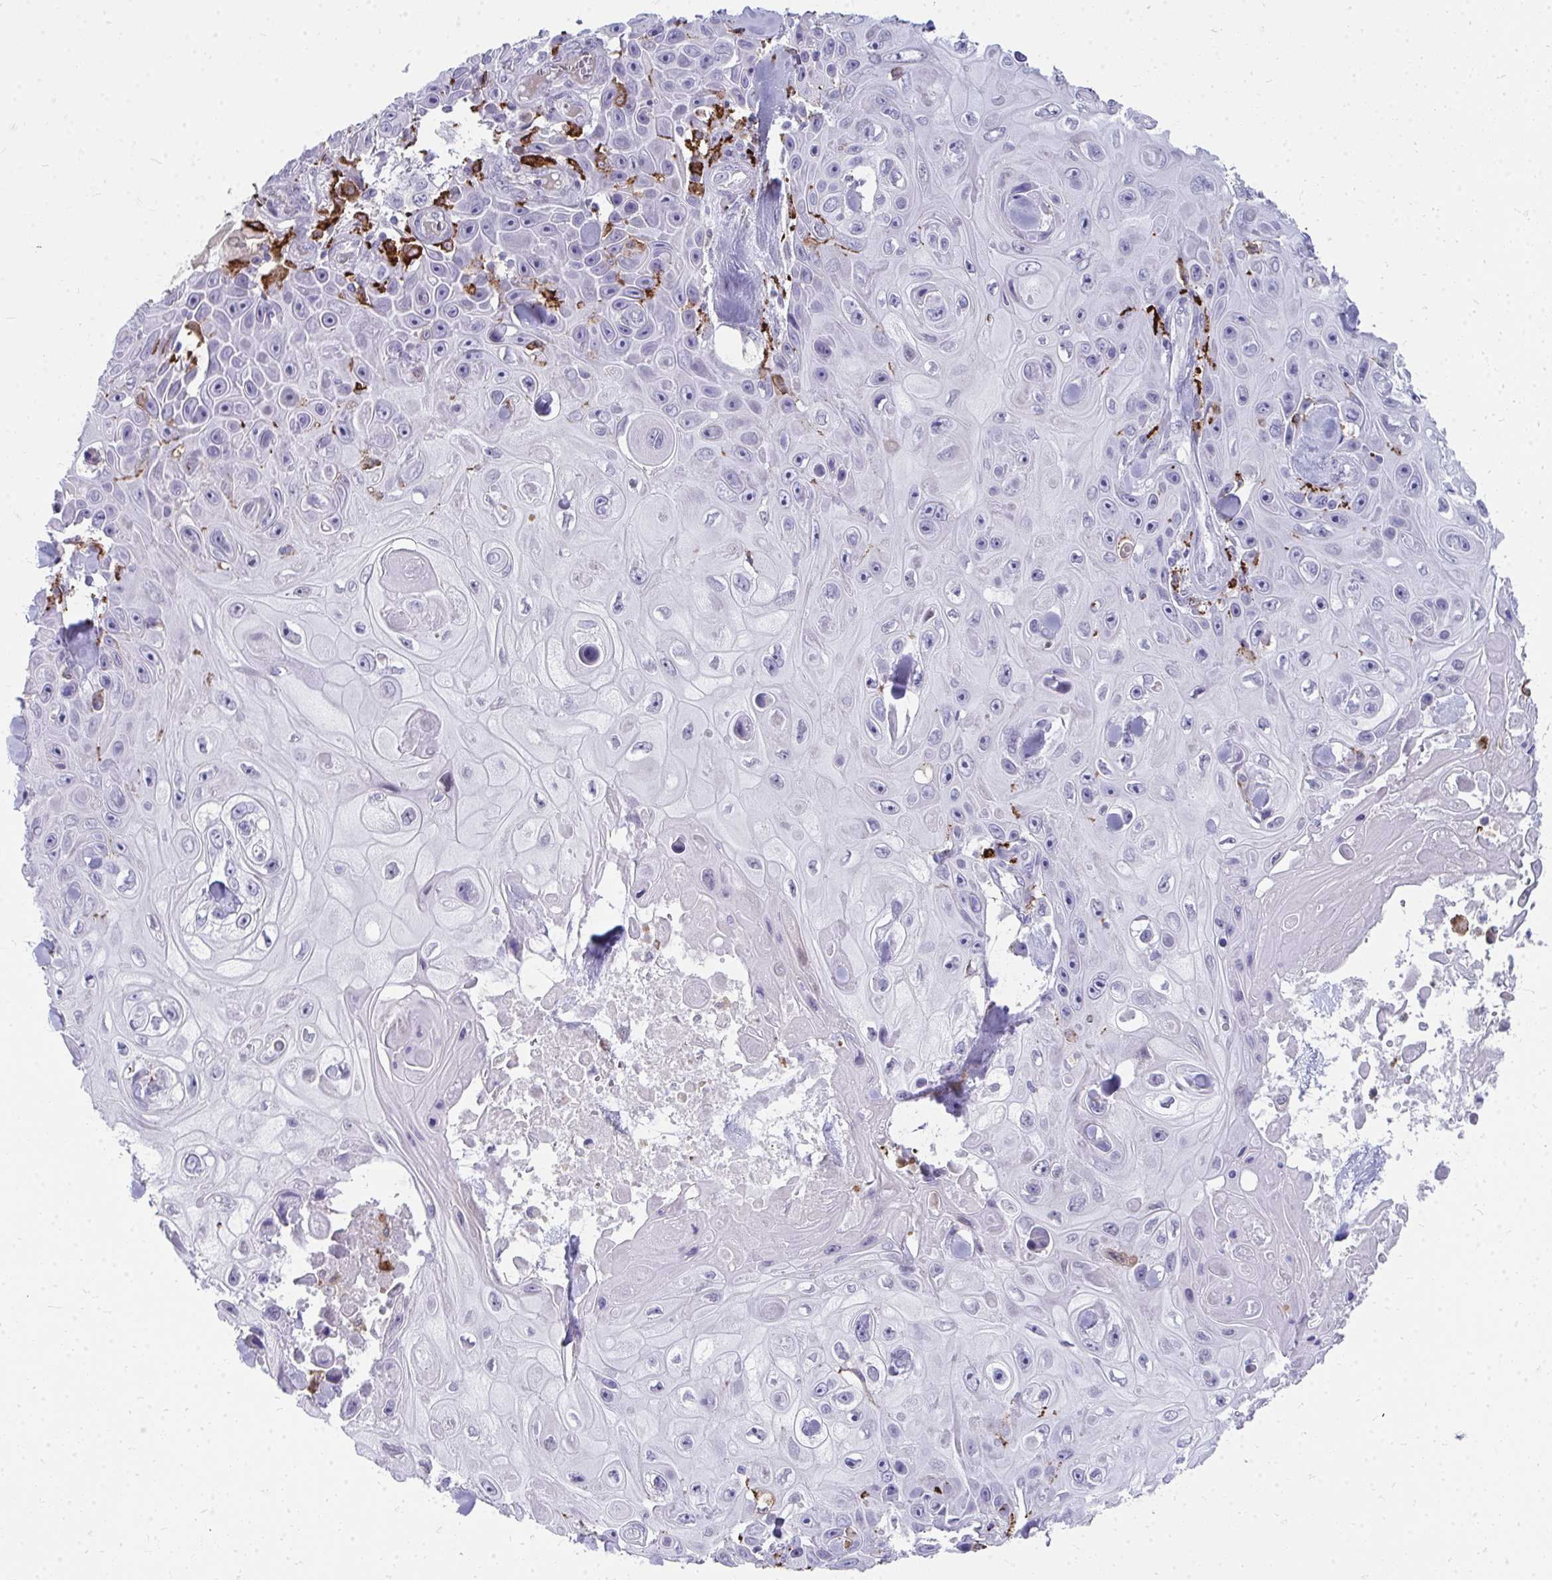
{"staining": {"intensity": "negative", "quantity": "none", "location": "none"}, "tissue": "skin cancer", "cell_type": "Tumor cells", "image_type": "cancer", "snomed": [{"axis": "morphology", "description": "Squamous cell carcinoma, NOS"}, {"axis": "topography", "description": "Skin"}], "caption": "A photomicrograph of skin cancer (squamous cell carcinoma) stained for a protein reveals no brown staining in tumor cells.", "gene": "CD163", "patient": {"sex": "male", "age": 82}}